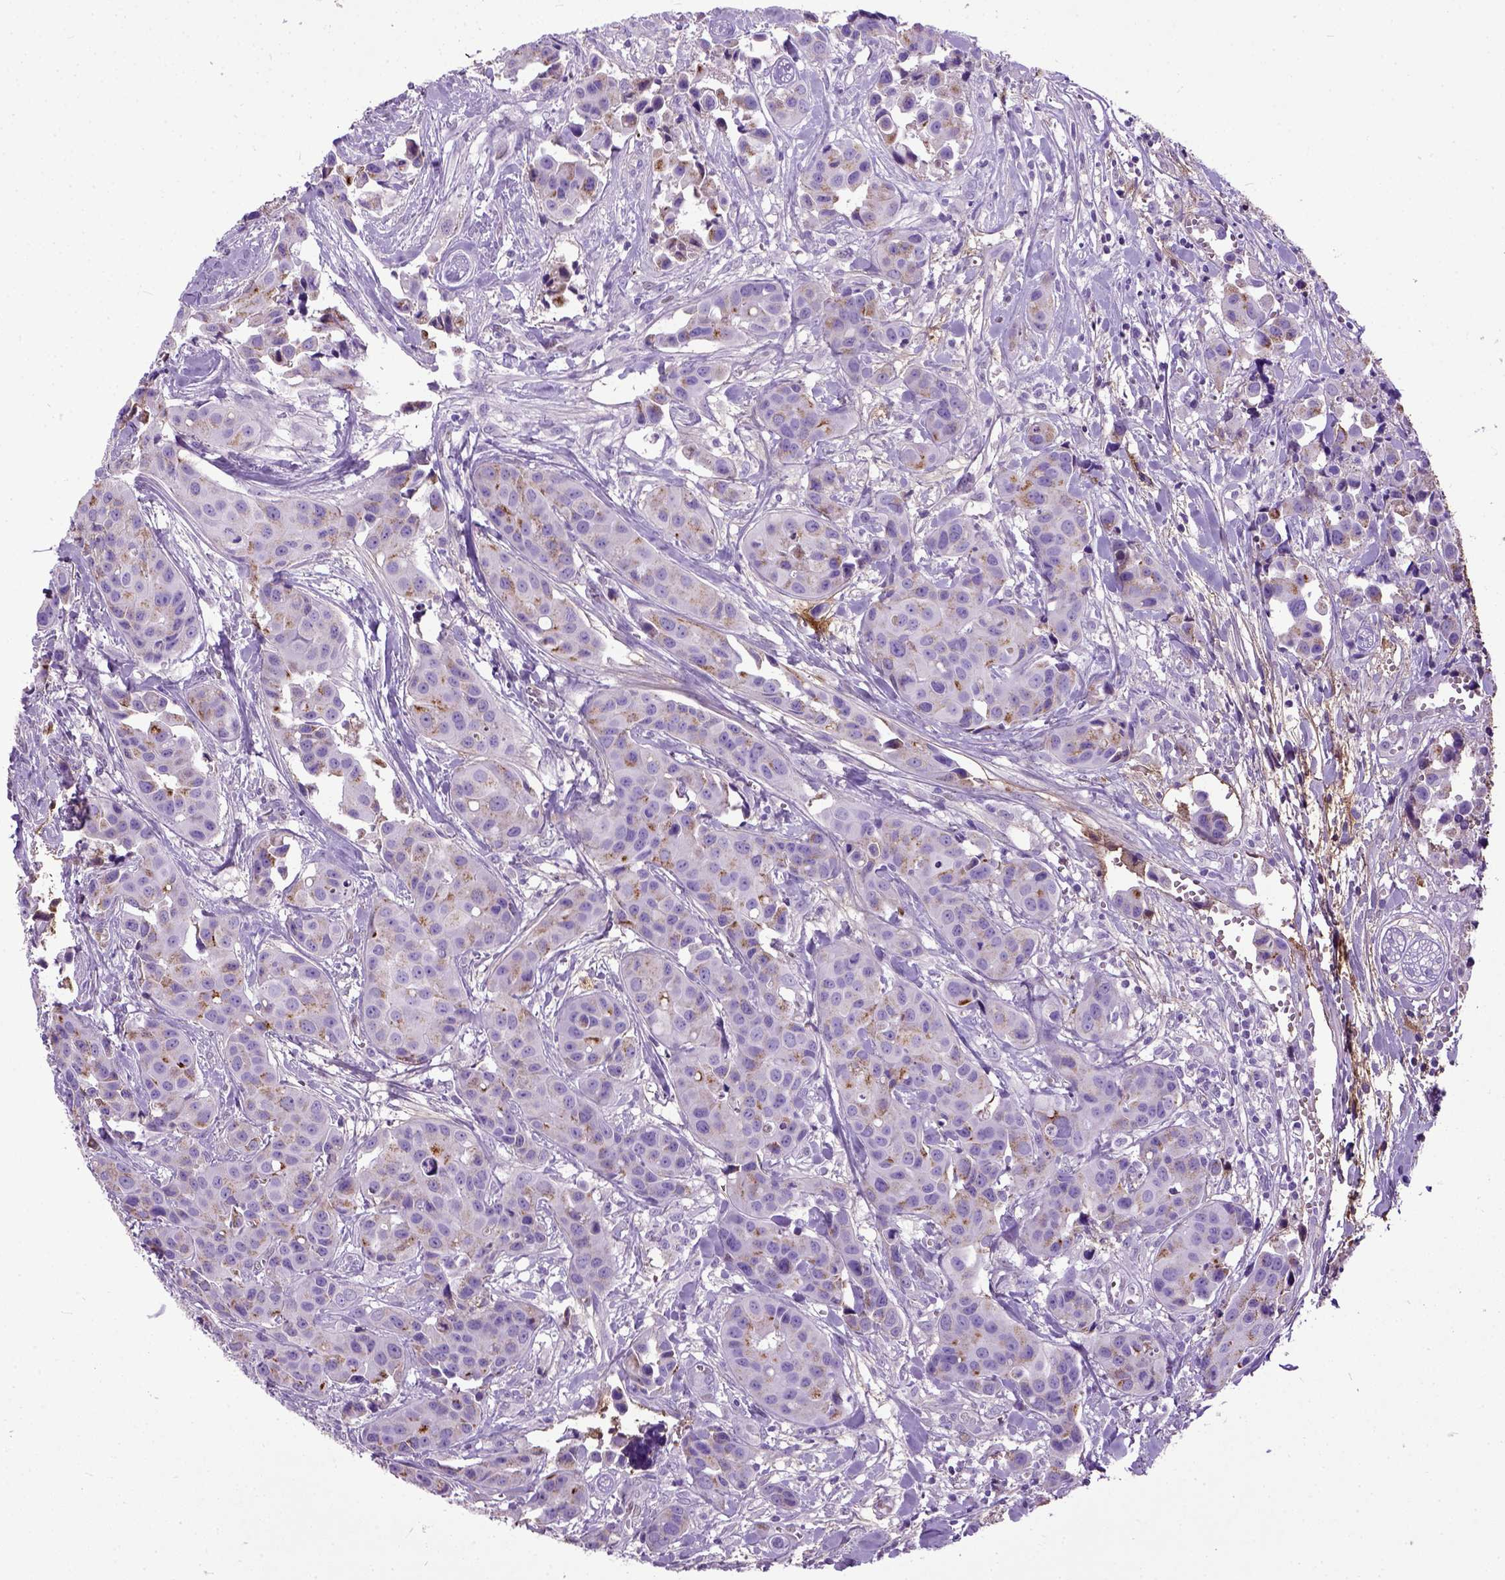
{"staining": {"intensity": "moderate", "quantity": "25%-75%", "location": "cytoplasmic/membranous"}, "tissue": "head and neck cancer", "cell_type": "Tumor cells", "image_type": "cancer", "snomed": [{"axis": "morphology", "description": "Adenocarcinoma, NOS"}, {"axis": "topography", "description": "Head-Neck"}], "caption": "A micrograph showing moderate cytoplasmic/membranous staining in approximately 25%-75% of tumor cells in head and neck cancer (adenocarcinoma), as visualized by brown immunohistochemical staining.", "gene": "ADAMTS8", "patient": {"sex": "male", "age": 76}}